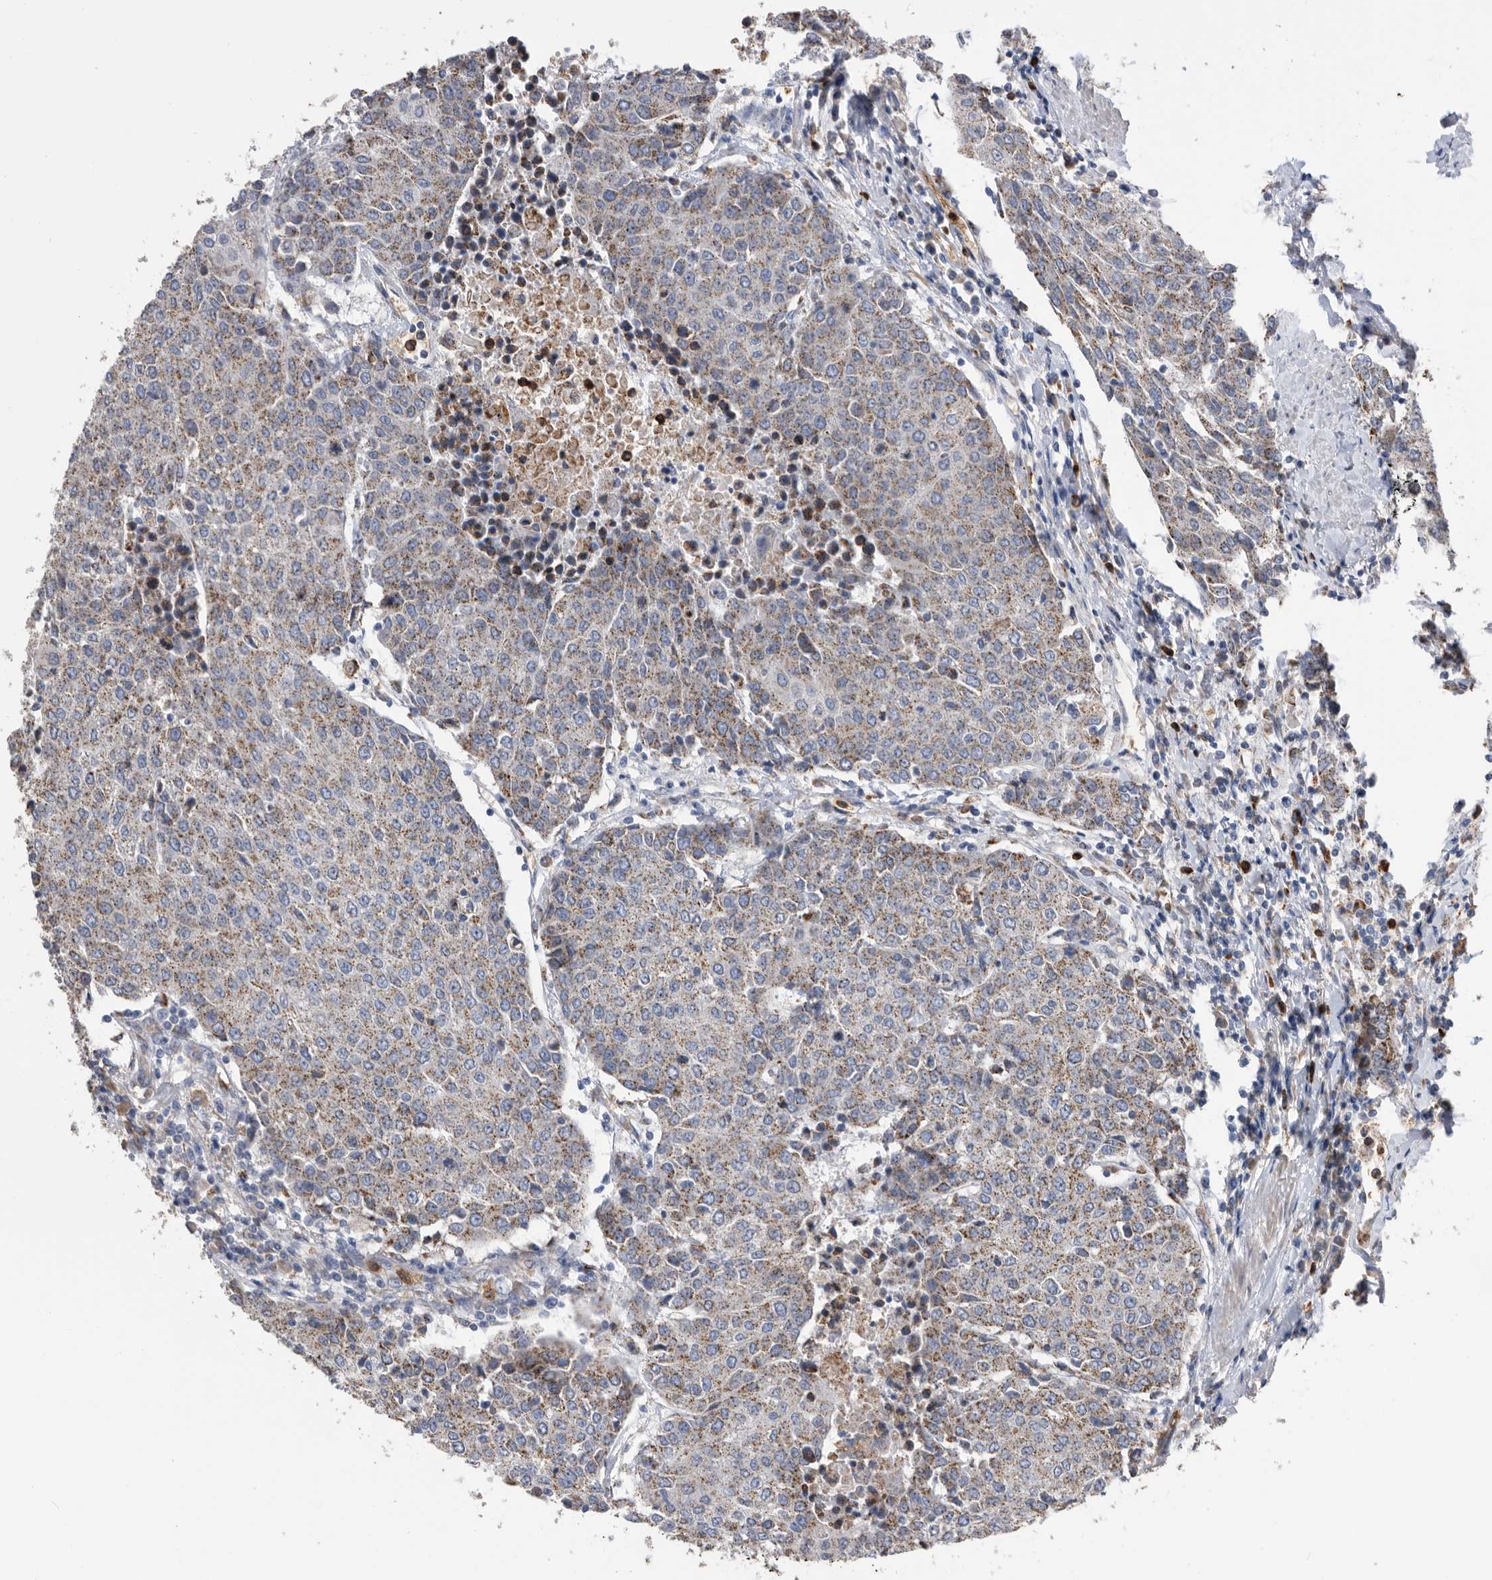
{"staining": {"intensity": "moderate", "quantity": ">75%", "location": "cytoplasmic/membranous"}, "tissue": "urothelial cancer", "cell_type": "Tumor cells", "image_type": "cancer", "snomed": [{"axis": "morphology", "description": "Urothelial carcinoma, High grade"}, {"axis": "topography", "description": "Urinary bladder"}], "caption": "A brown stain labels moderate cytoplasmic/membranous staining of a protein in human urothelial cancer tumor cells.", "gene": "CRISPLD2", "patient": {"sex": "female", "age": 85}}